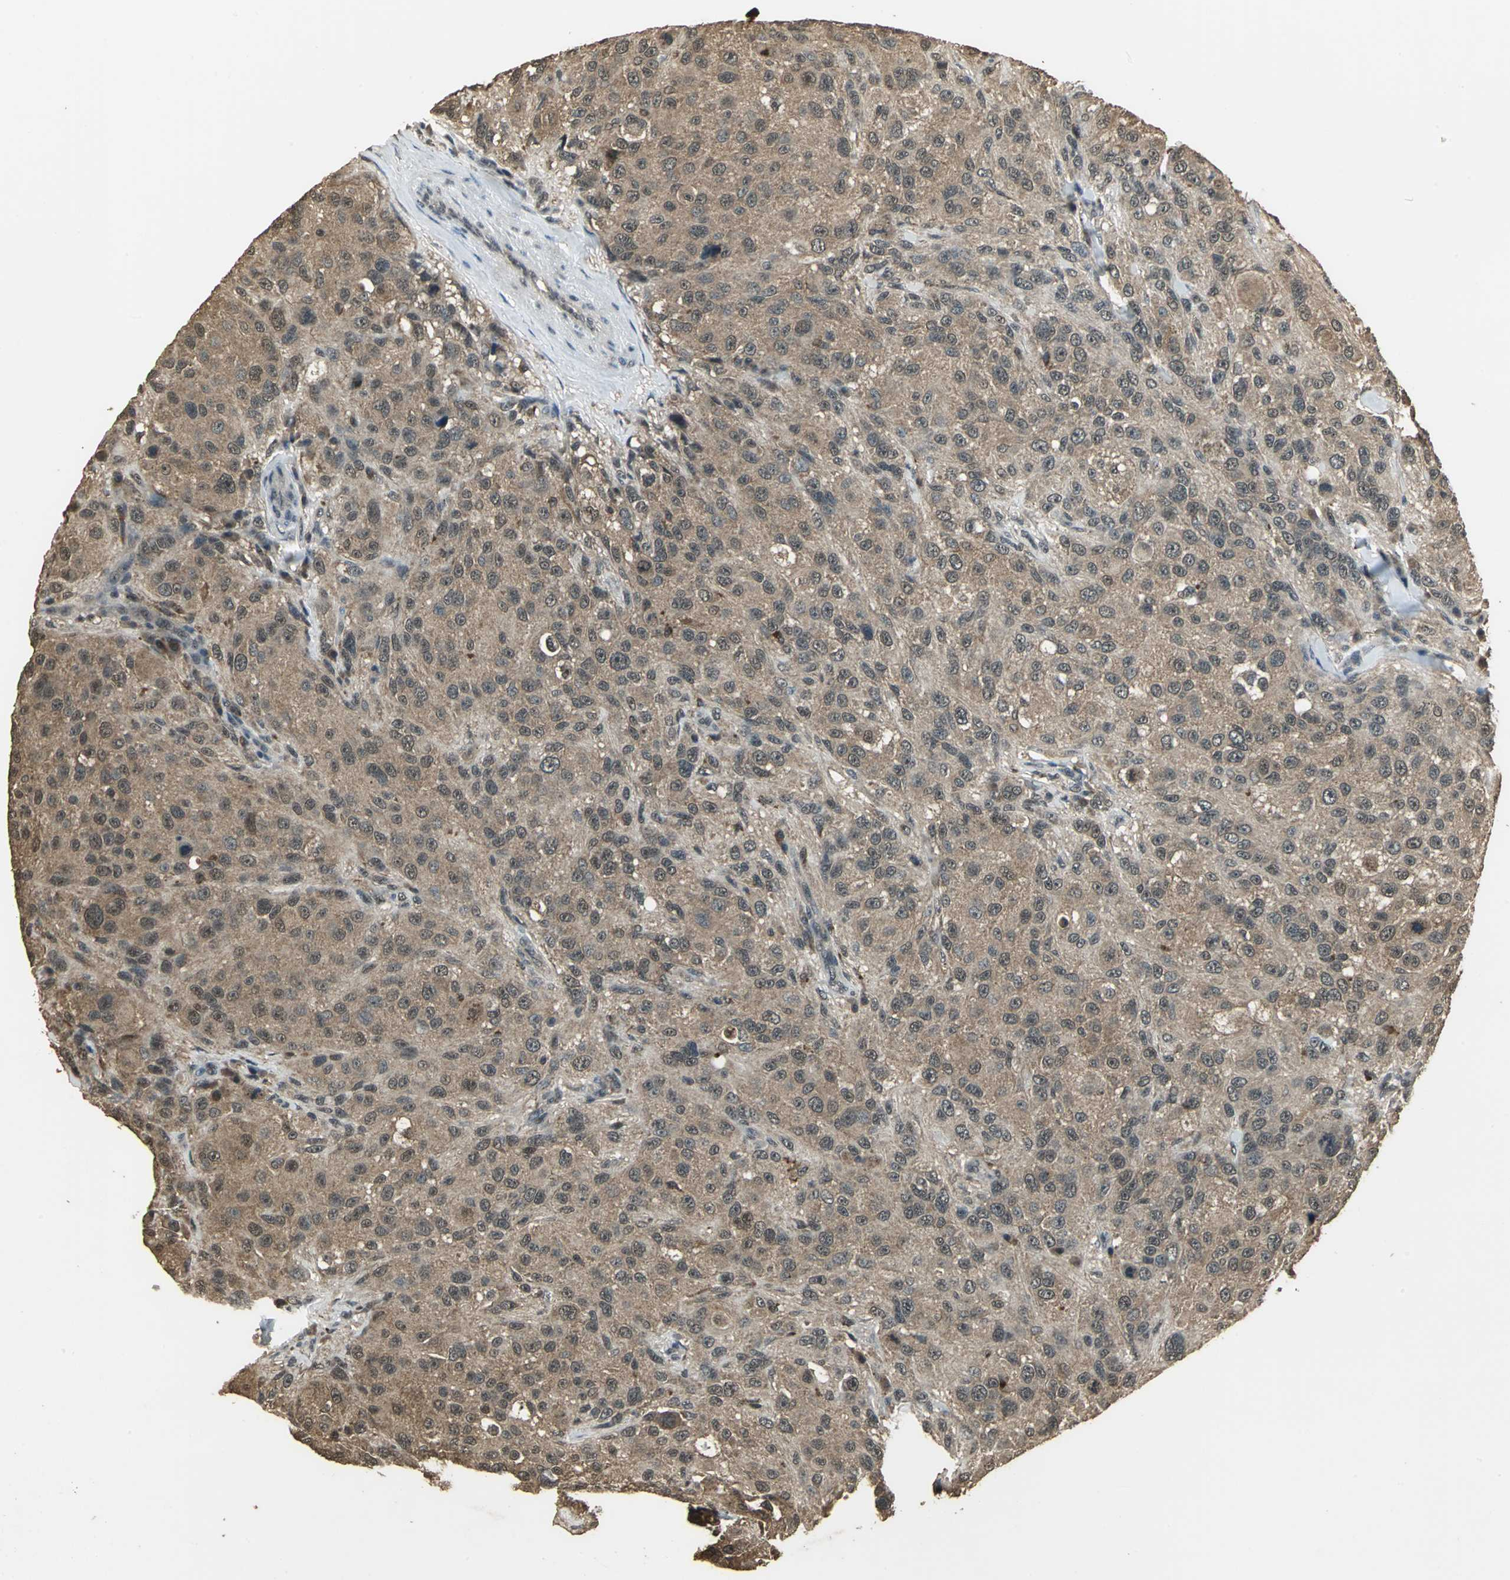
{"staining": {"intensity": "moderate", "quantity": ">75%", "location": "cytoplasmic/membranous"}, "tissue": "melanoma", "cell_type": "Tumor cells", "image_type": "cancer", "snomed": [{"axis": "morphology", "description": "Necrosis, NOS"}, {"axis": "morphology", "description": "Malignant melanoma, NOS"}, {"axis": "topography", "description": "Skin"}], "caption": "Protein expression analysis of malignant melanoma demonstrates moderate cytoplasmic/membranous expression in about >75% of tumor cells.", "gene": "UCHL5", "patient": {"sex": "female", "age": 87}}